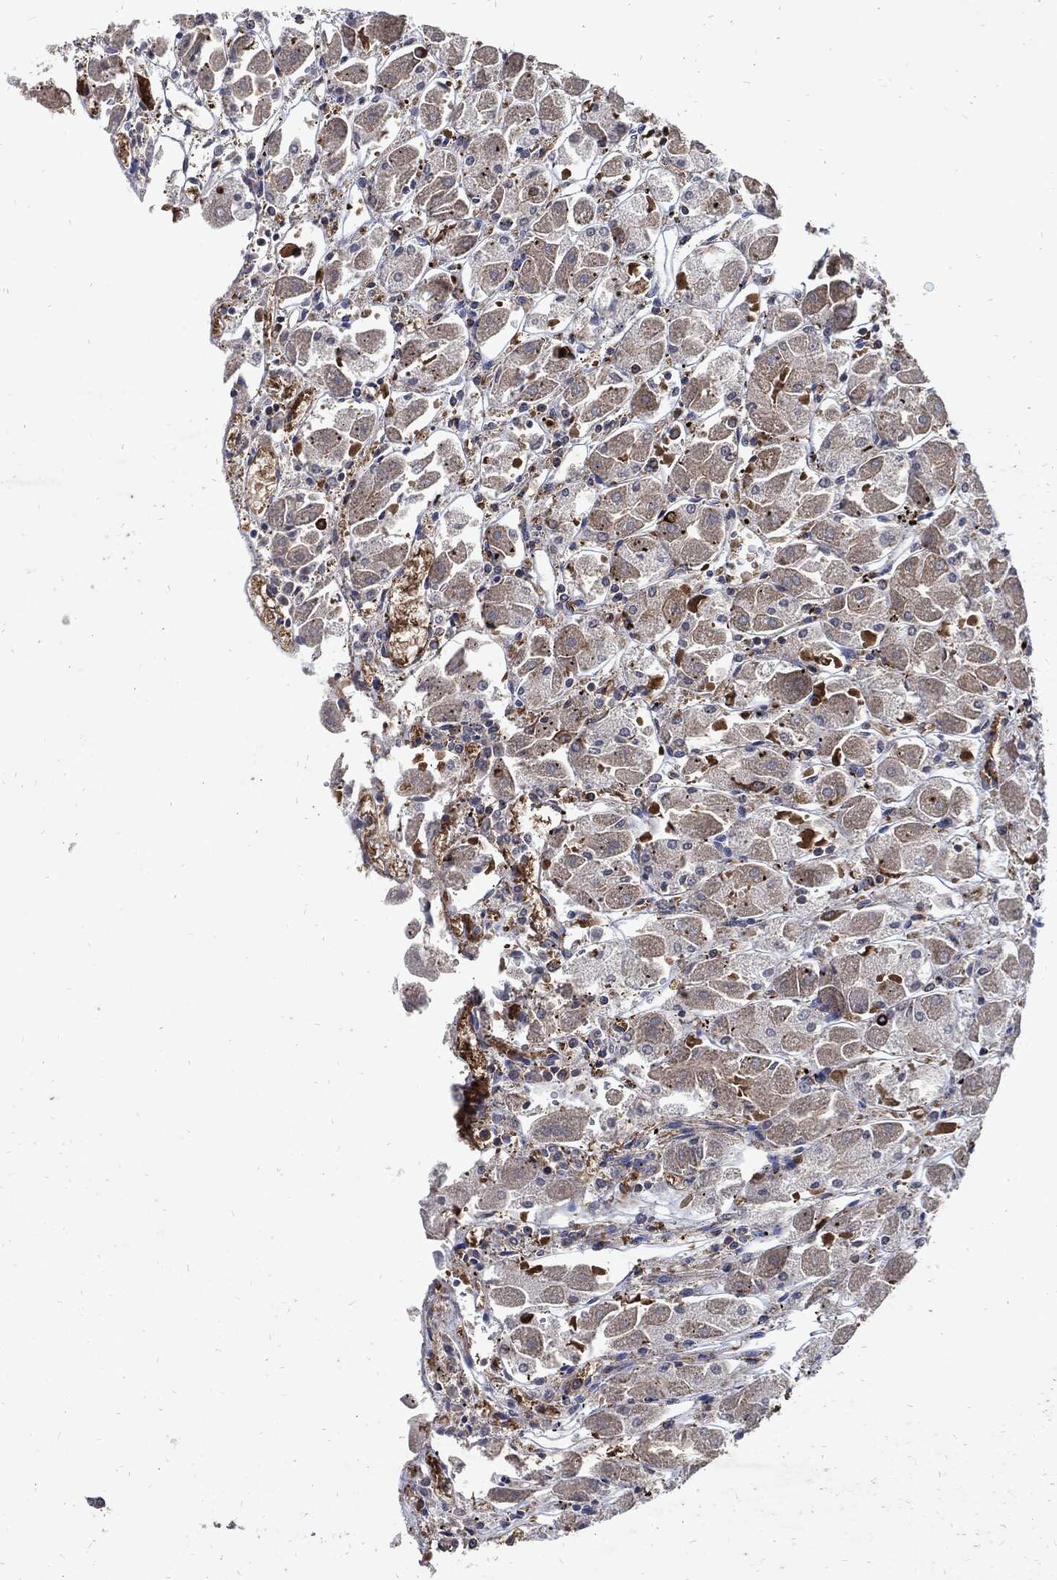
{"staining": {"intensity": "strong", "quantity": "25%-75%", "location": "cytoplasmic/membranous"}, "tissue": "stomach", "cell_type": "Glandular cells", "image_type": "normal", "snomed": [{"axis": "morphology", "description": "Normal tissue, NOS"}, {"axis": "topography", "description": "Stomach"}], "caption": "Immunohistochemistry (IHC) (DAB) staining of benign stomach shows strong cytoplasmic/membranous protein staining in approximately 25%-75% of glandular cells.", "gene": "DCTN1", "patient": {"sex": "male", "age": 70}}